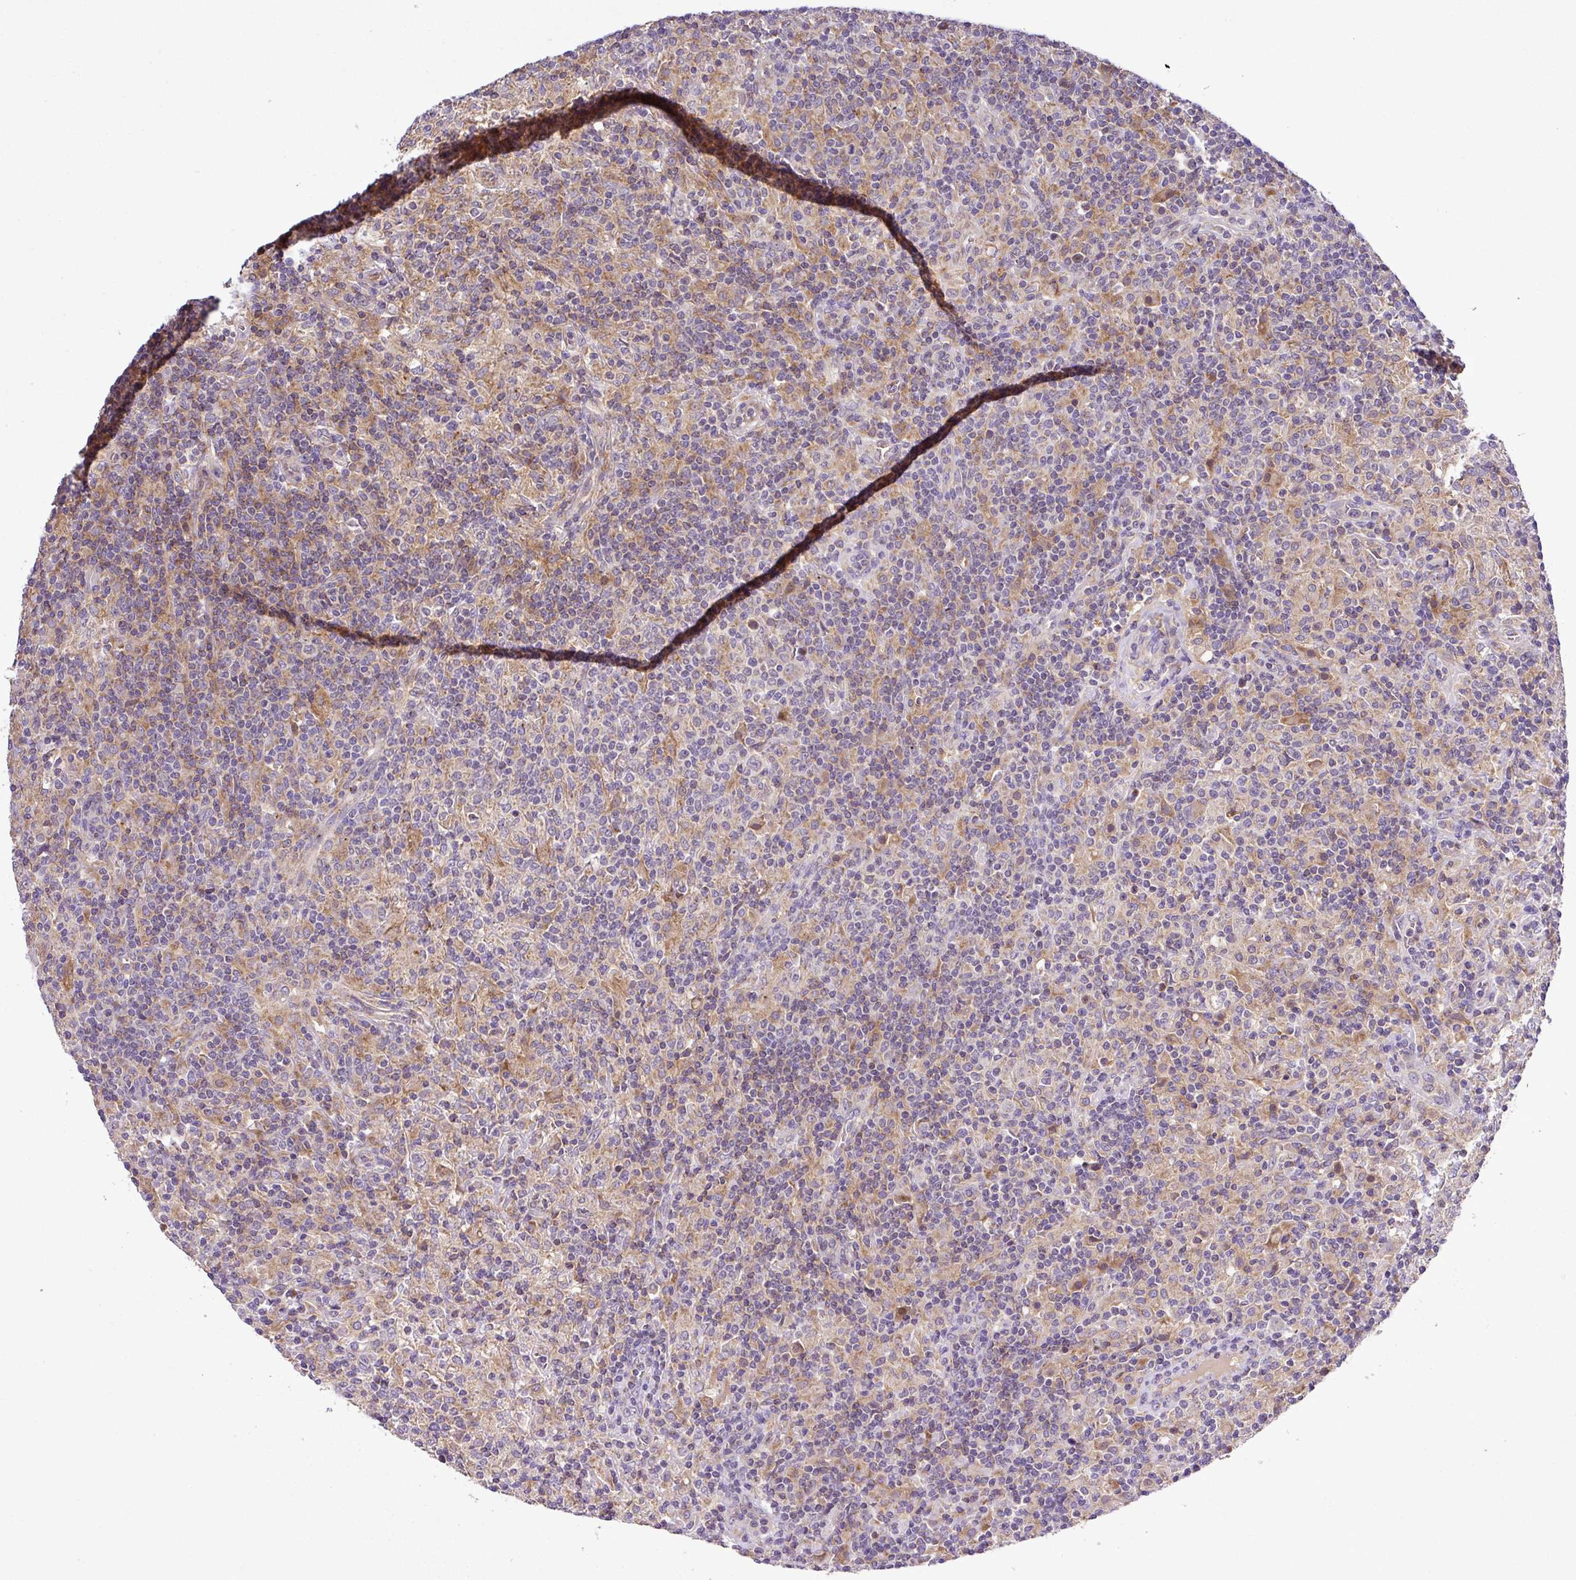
{"staining": {"intensity": "weak", "quantity": ">75%", "location": "cytoplasmic/membranous"}, "tissue": "lymphoma", "cell_type": "Tumor cells", "image_type": "cancer", "snomed": [{"axis": "morphology", "description": "Hodgkin's disease, NOS"}, {"axis": "topography", "description": "Lymph node"}], "caption": "Hodgkin's disease was stained to show a protein in brown. There is low levels of weak cytoplasmic/membranous expression in about >75% of tumor cells.", "gene": "ZNF513", "patient": {"sex": "male", "age": 70}}